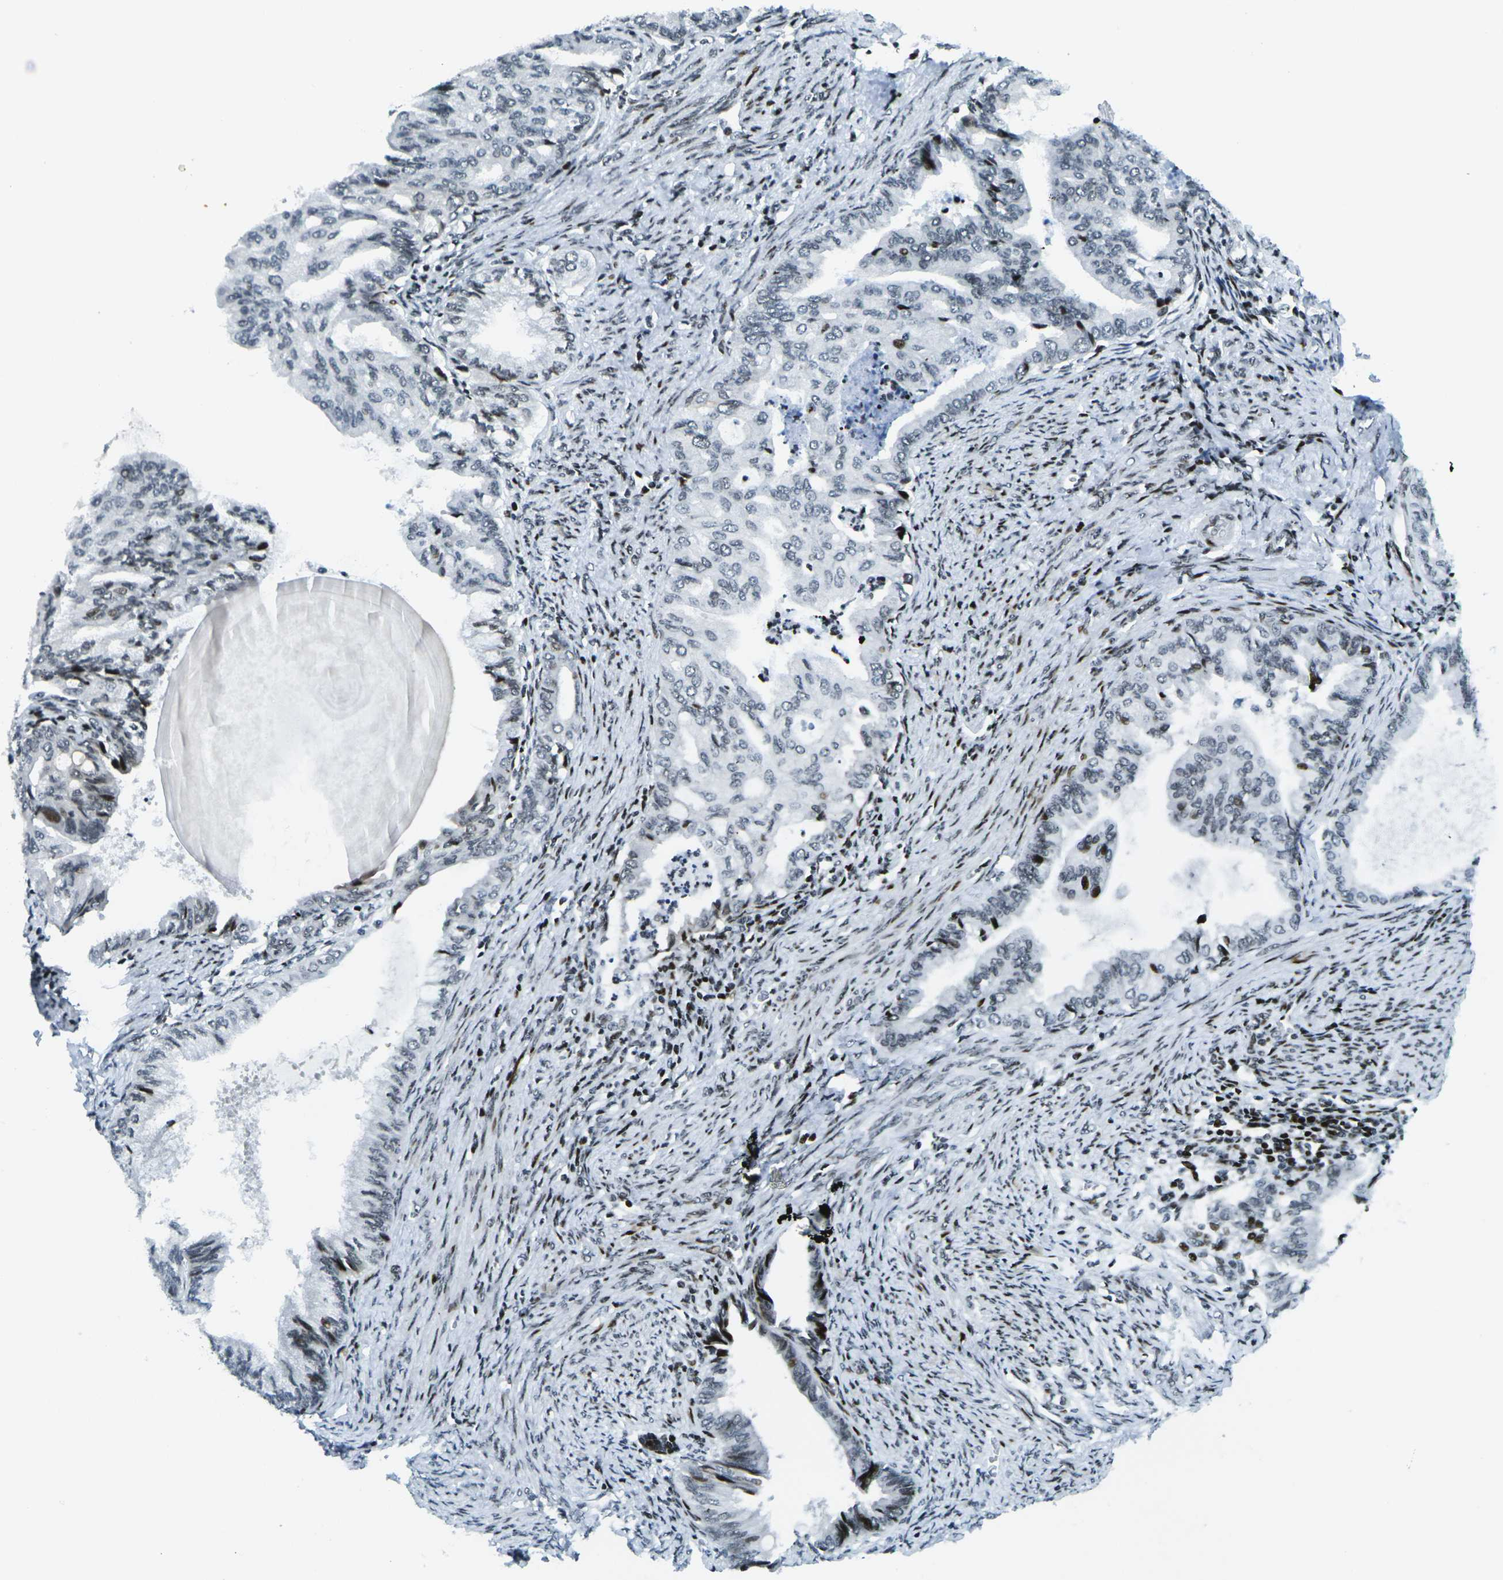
{"staining": {"intensity": "strong", "quantity": "<25%", "location": "nuclear"}, "tissue": "endometrial cancer", "cell_type": "Tumor cells", "image_type": "cancer", "snomed": [{"axis": "morphology", "description": "Adenocarcinoma, NOS"}, {"axis": "topography", "description": "Endometrium"}], "caption": "IHC (DAB (3,3'-diaminobenzidine)) staining of human adenocarcinoma (endometrial) shows strong nuclear protein staining in about <25% of tumor cells. (DAB IHC with brightfield microscopy, high magnification).", "gene": "H3-3A", "patient": {"sex": "female", "age": 86}}